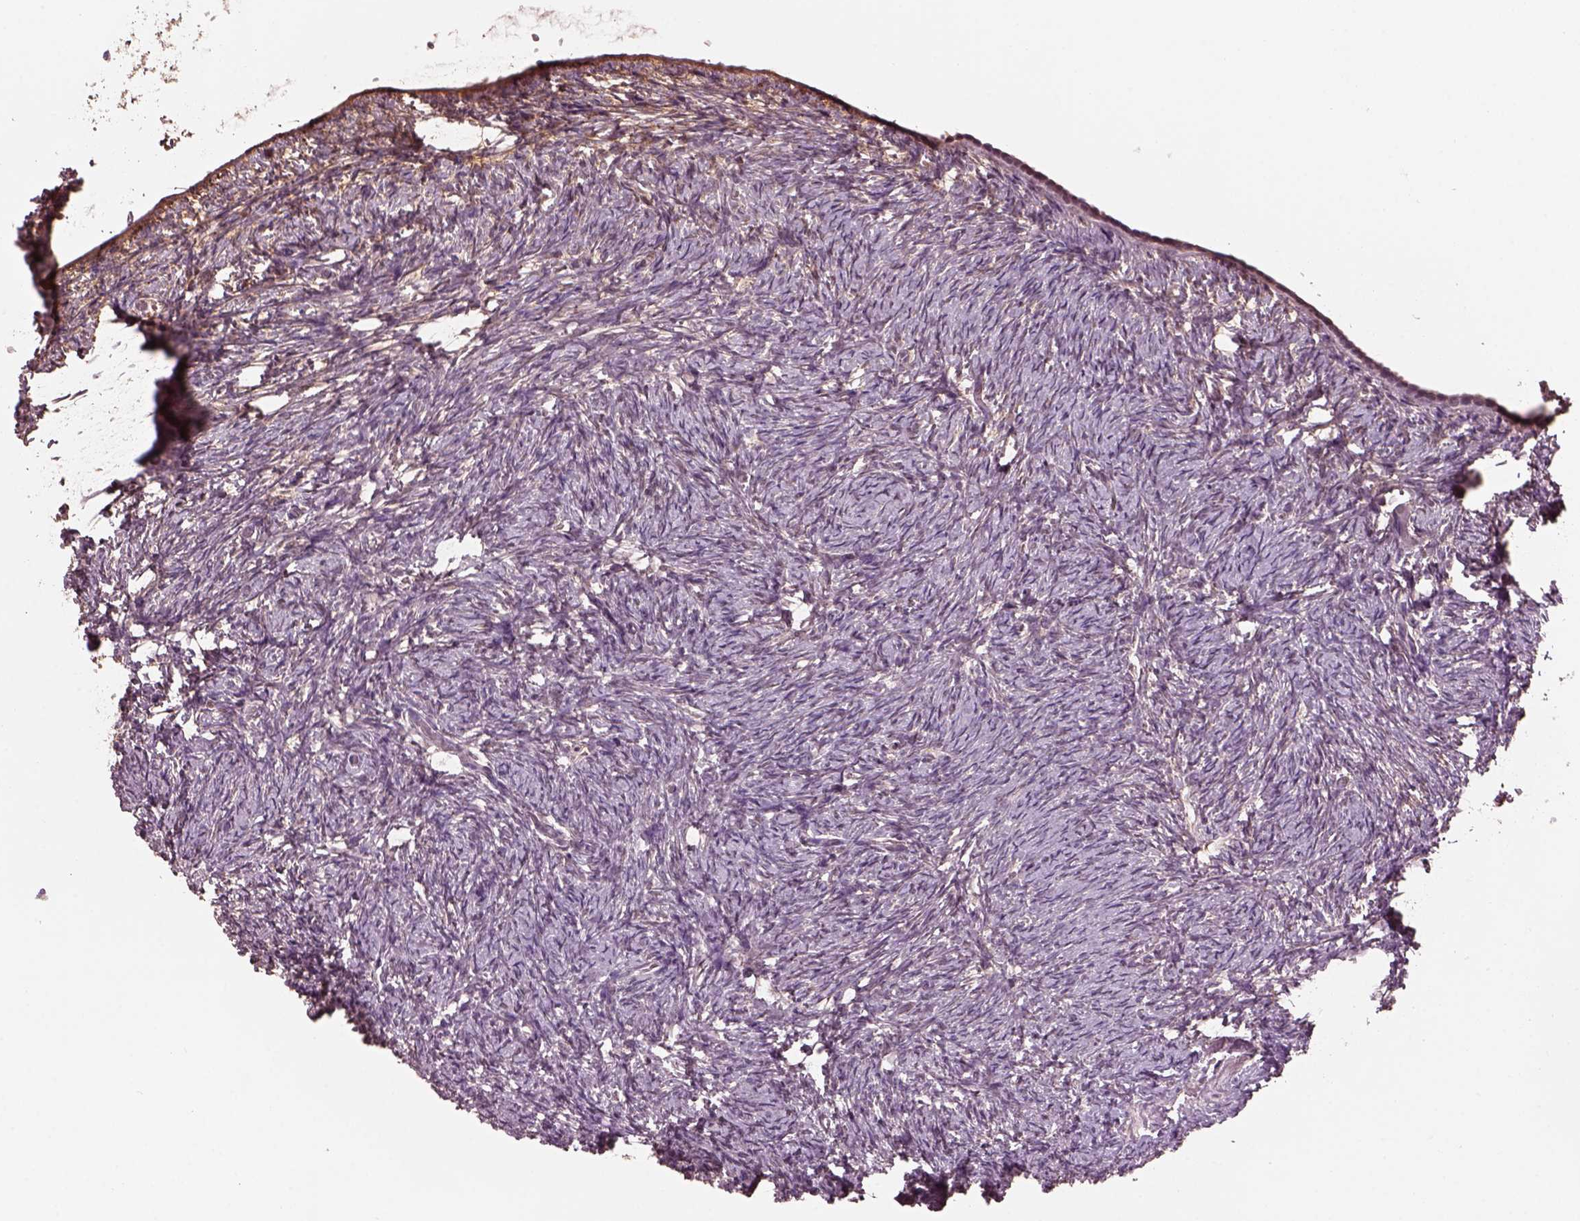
{"staining": {"intensity": "negative", "quantity": "none", "location": "none"}, "tissue": "ovary", "cell_type": "Follicle cells", "image_type": "normal", "snomed": [{"axis": "morphology", "description": "Normal tissue, NOS"}, {"axis": "topography", "description": "Ovary"}], "caption": "Immunohistochemical staining of benign ovary reveals no significant expression in follicle cells. Brightfield microscopy of immunohistochemistry (IHC) stained with DAB (3,3'-diaminobenzidine) (brown) and hematoxylin (blue), captured at high magnification.", "gene": "SRI", "patient": {"sex": "female", "age": 39}}